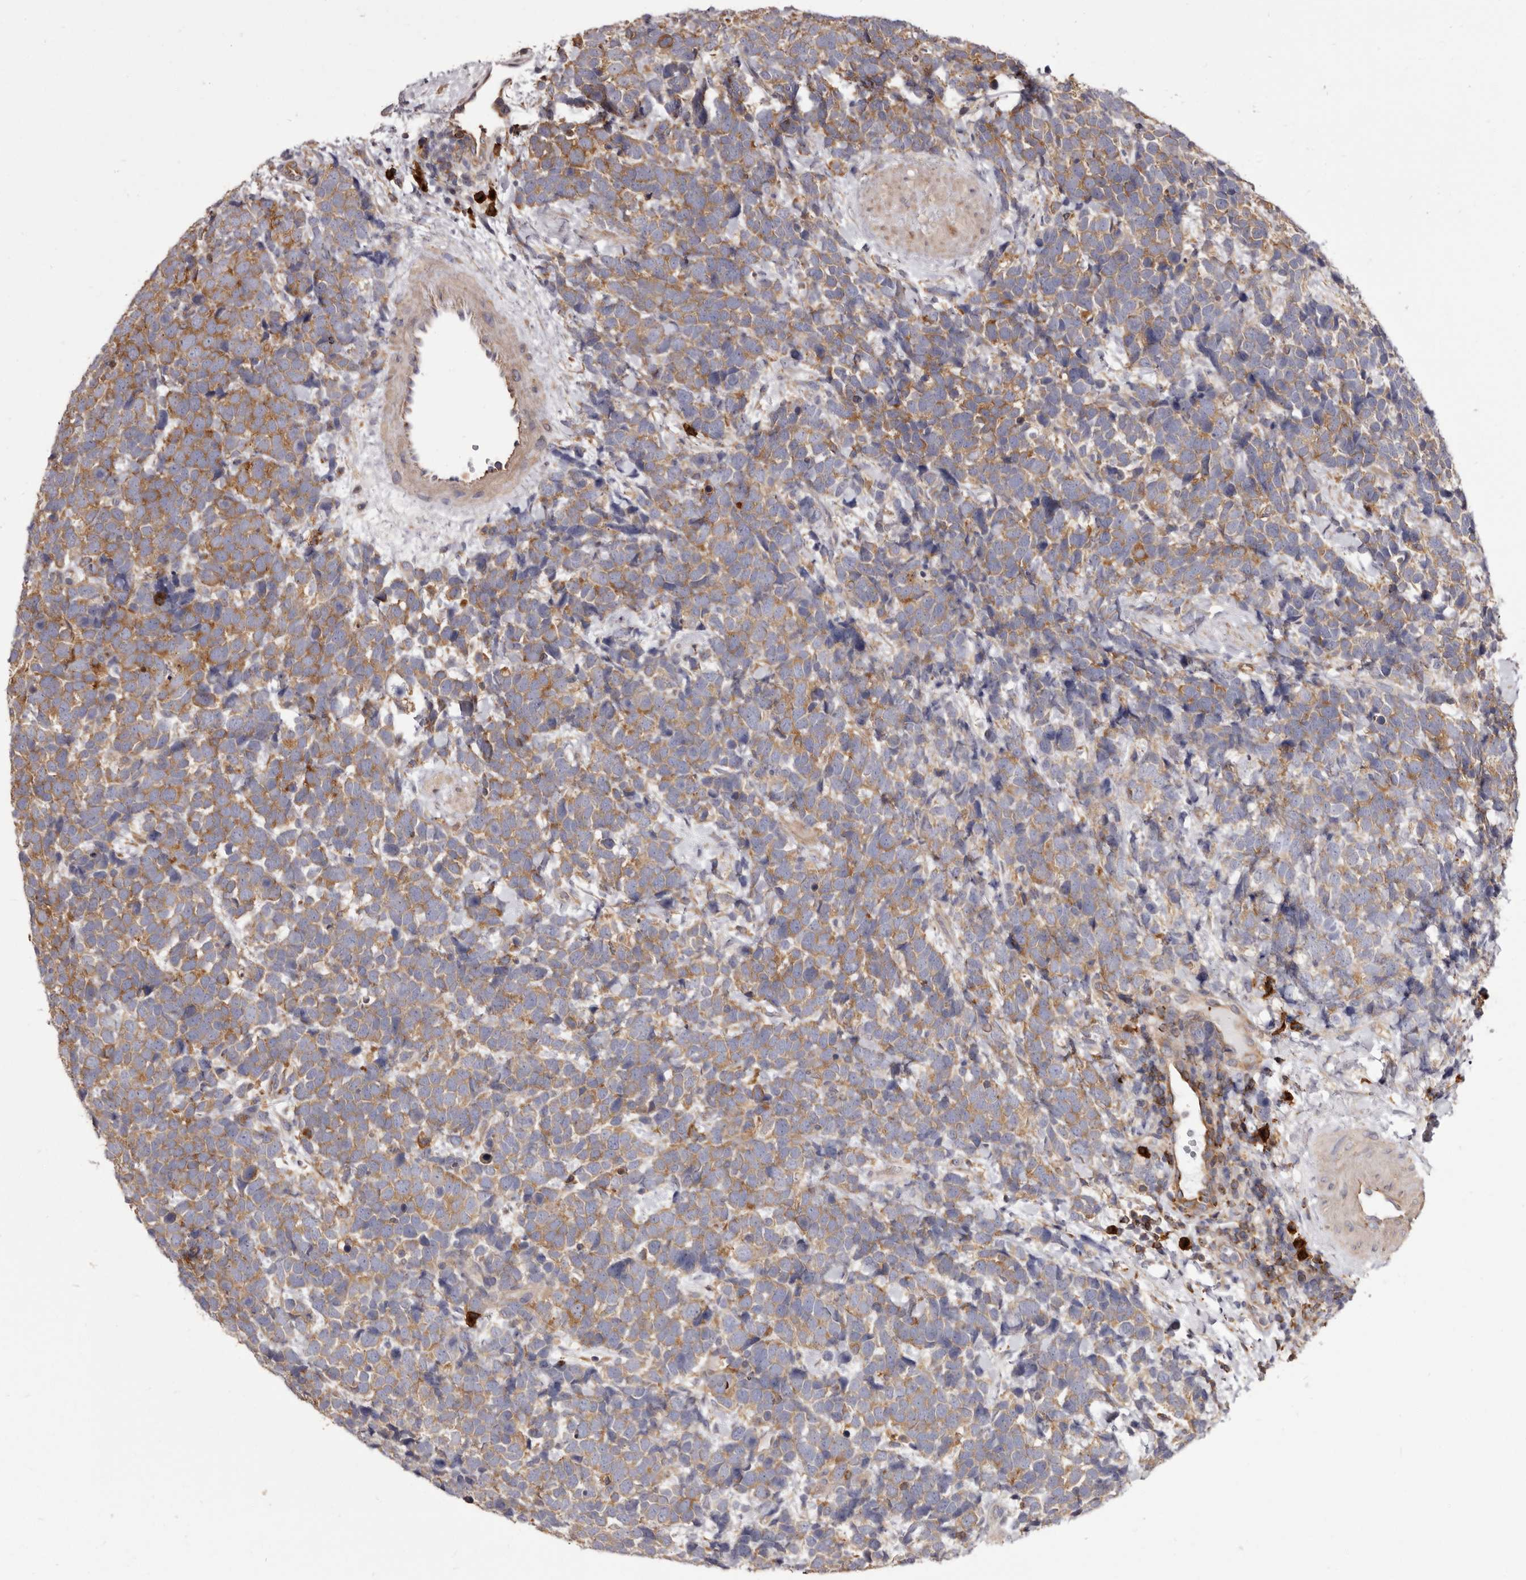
{"staining": {"intensity": "moderate", "quantity": ">75%", "location": "cytoplasmic/membranous"}, "tissue": "urothelial cancer", "cell_type": "Tumor cells", "image_type": "cancer", "snomed": [{"axis": "morphology", "description": "Urothelial carcinoma, High grade"}, {"axis": "topography", "description": "Urinary bladder"}], "caption": "Urothelial carcinoma (high-grade) stained with a protein marker demonstrates moderate staining in tumor cells.", "gene": "TPD52", "patient": {"sex": "female", "age": 82}}